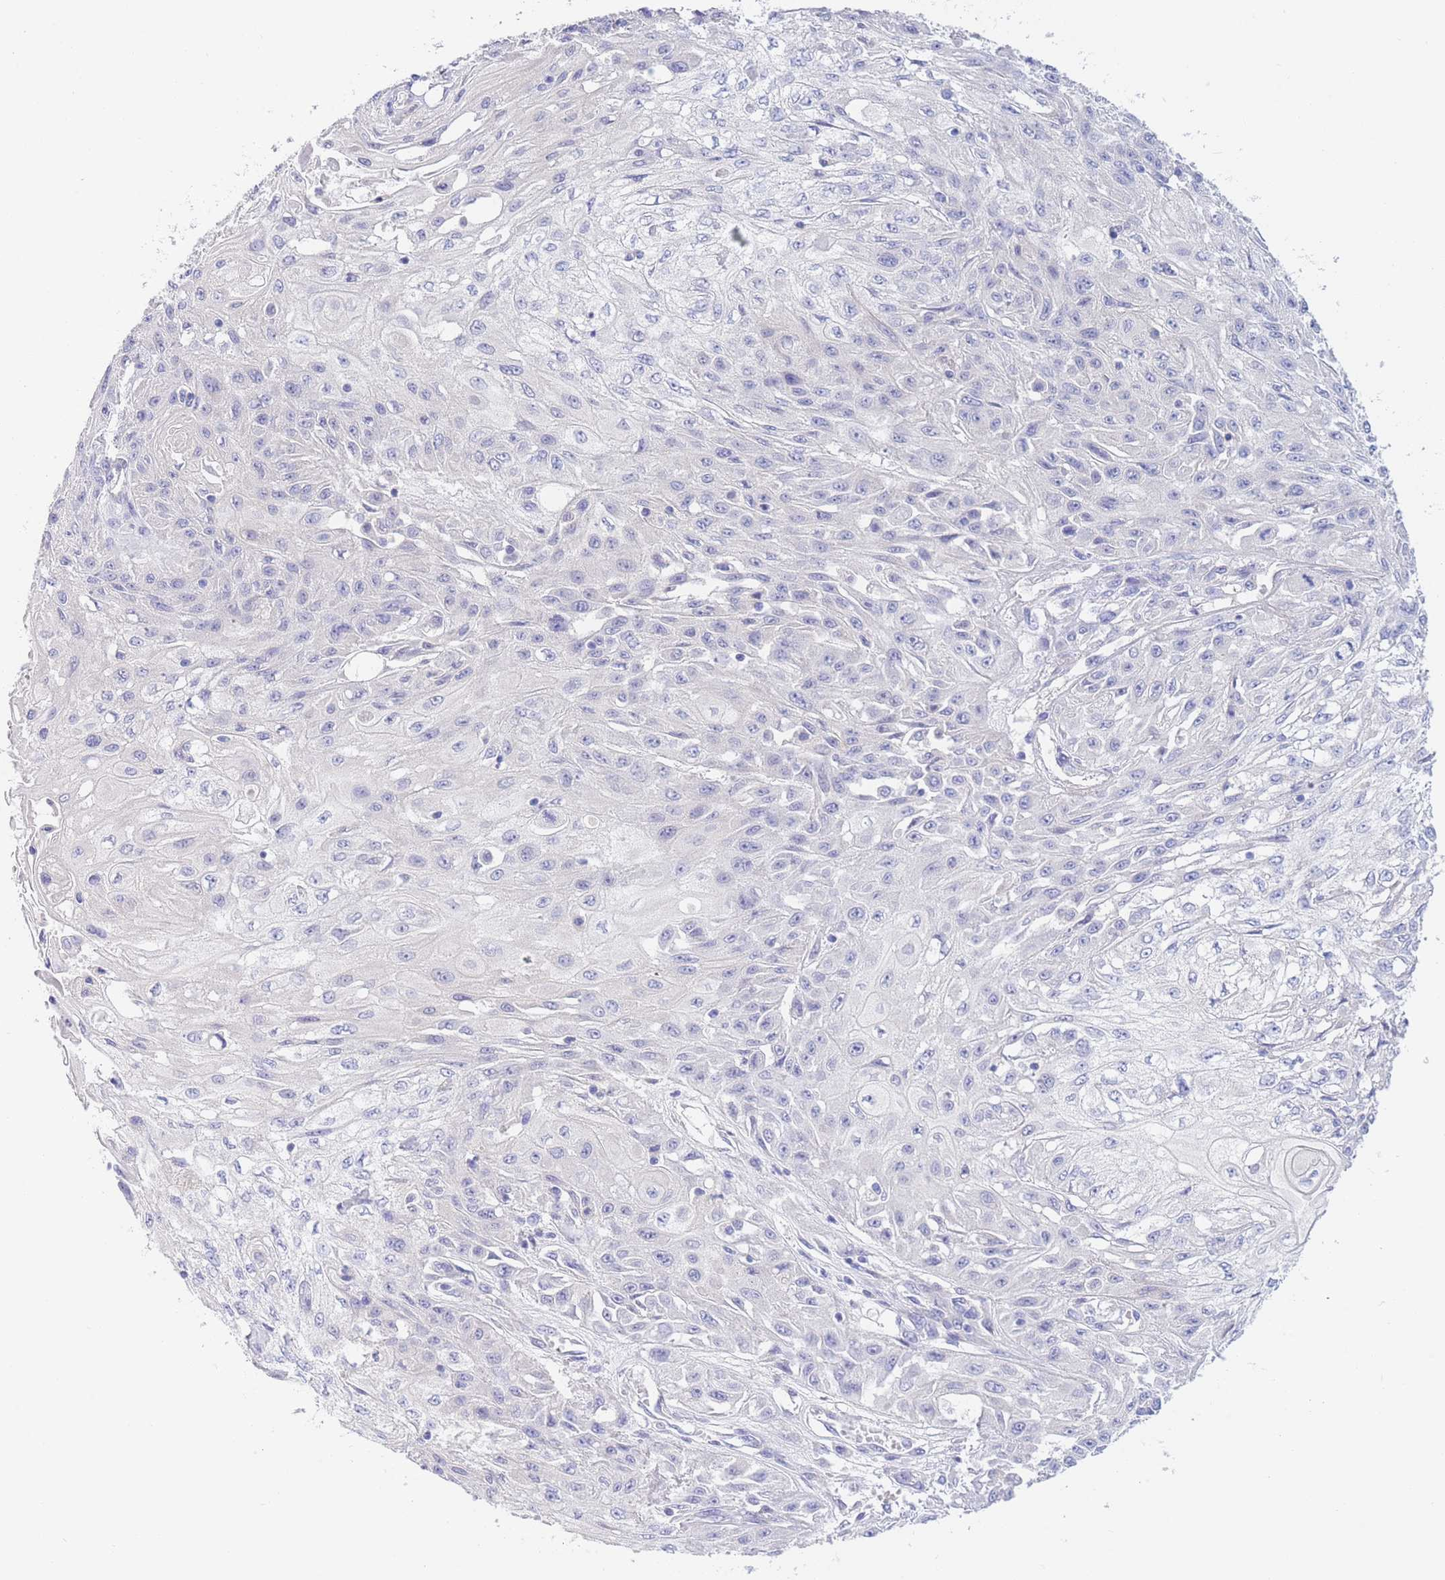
{"staining": {"intensity": "negative", "quantity": "none", "location": "none"}, "tissue": "skin cancer", "cell_type": "Tumor cells", "image_type": "cancer", "snomed": [{"axis": "morphology", "description": "Squamous cell carcinoma, NOS"}, {"axis": "morphology", "description": "Squamous cell carcinoma, metastatic, NOS"}, {"axis": "topography", "description": "Skin"}, {"axis": "topography", "description": "Lymph node"}], "caption": "IHC of skin cancer exhibits no expression in tumor cells. (DAB IHC visualized using brightfield microscopy, high magnification).", "gene": "PCDHB3", "patient": {"sex": "male", "age": 75}}